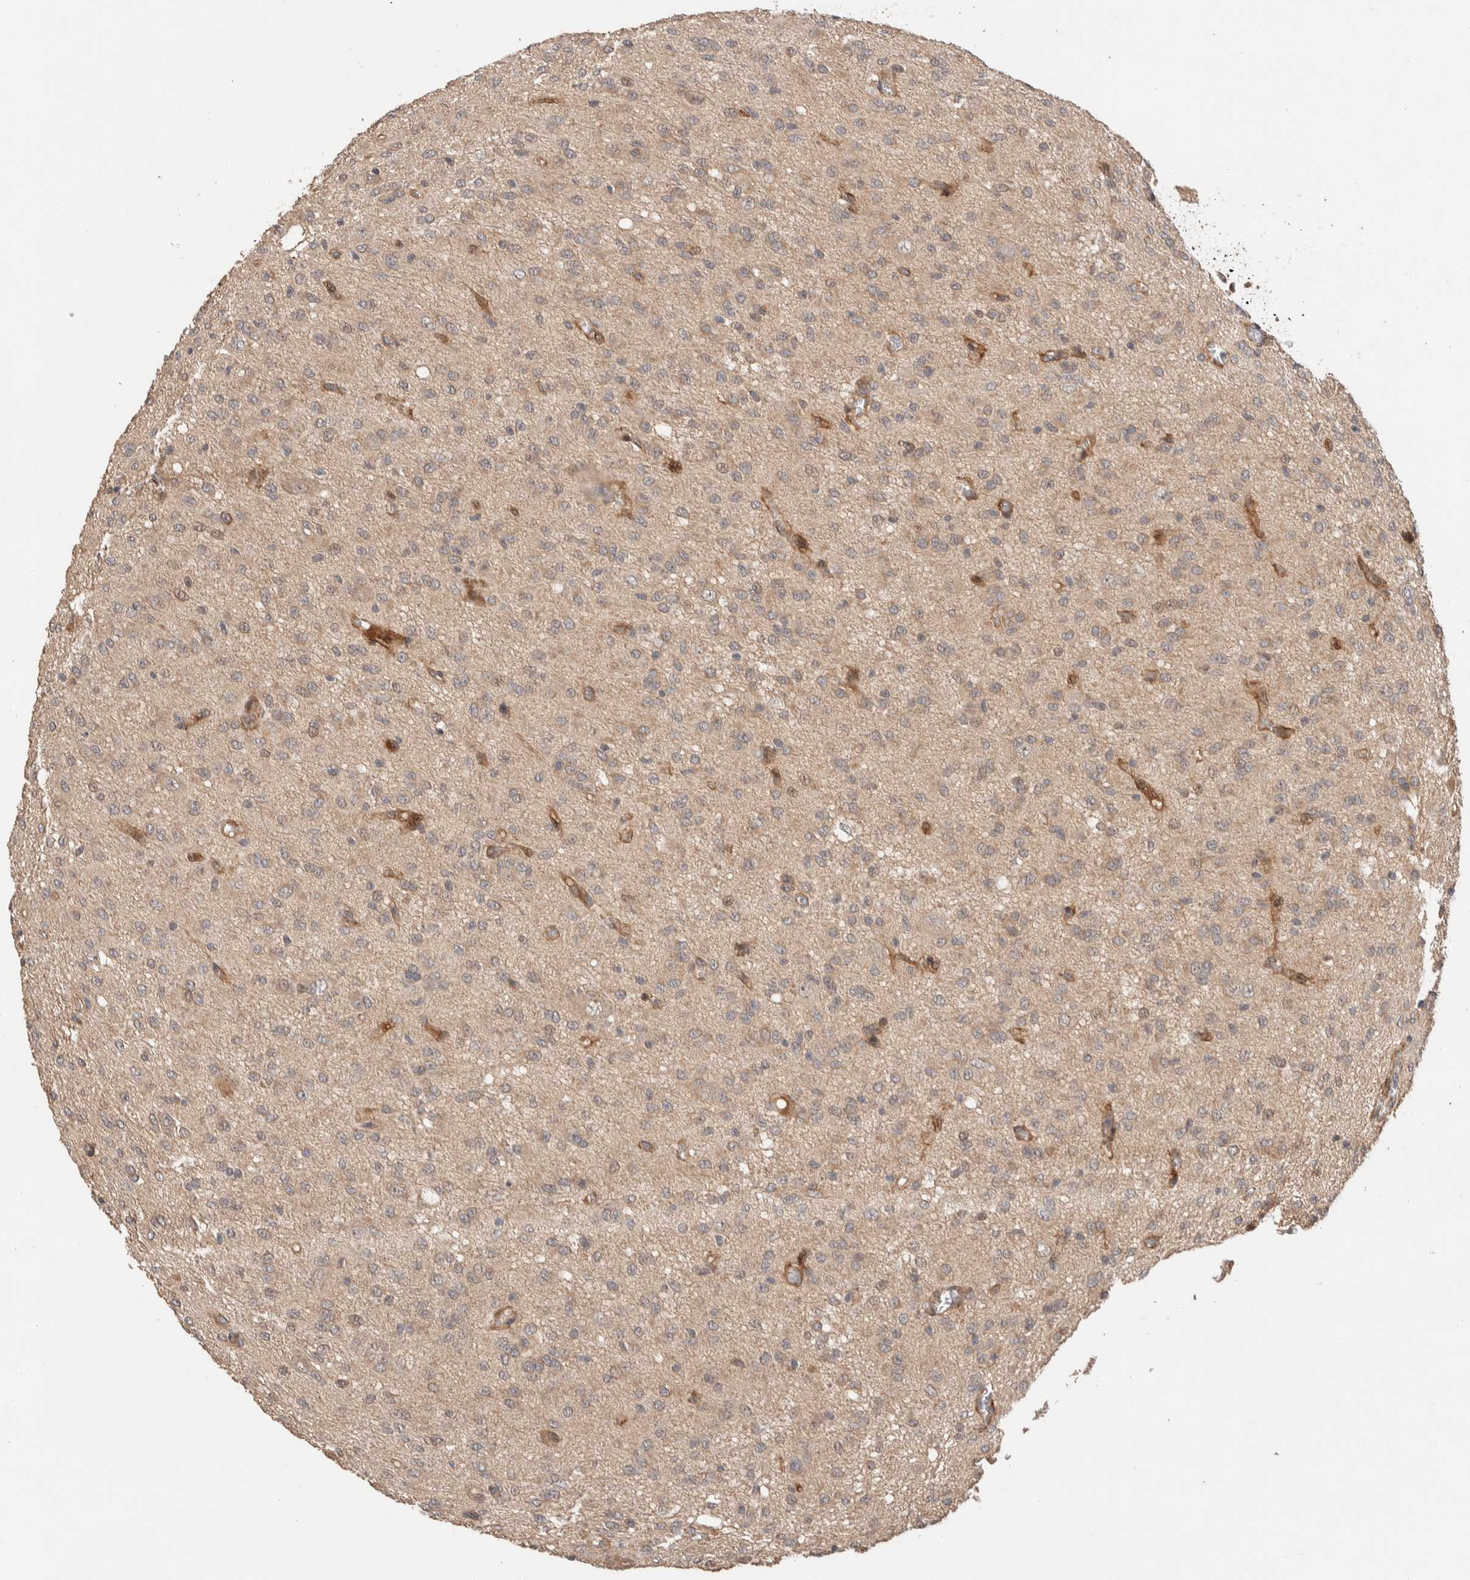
{"staining": {"intensity": "weak", "quantity": ">75%", "location": "cytoplasmic/membranous"}, "tissue": "glioma", "cell_type": "Tumor cells", "image_type": "cancer", "snomed": [{"axis": "morphology", "description": "Glioma, malignant, High grade"}, {"axis": "topography", "description": "Brain"}], "caption": "High-magnification brightfield microscopy of malignant glioma (high-grade) stained with DAB (3,3'-diaminobenzidine) (brown) and counterstained with hematoxylin (blue). tumor cells exhibit weak cytoplasmic/membranous positivity is present in about>75% of cells. The protein is shown in brown color, while the nuclei are stained blue.", "gene": "PRDM15", "patient": {"sex": "female", "age": 59}}